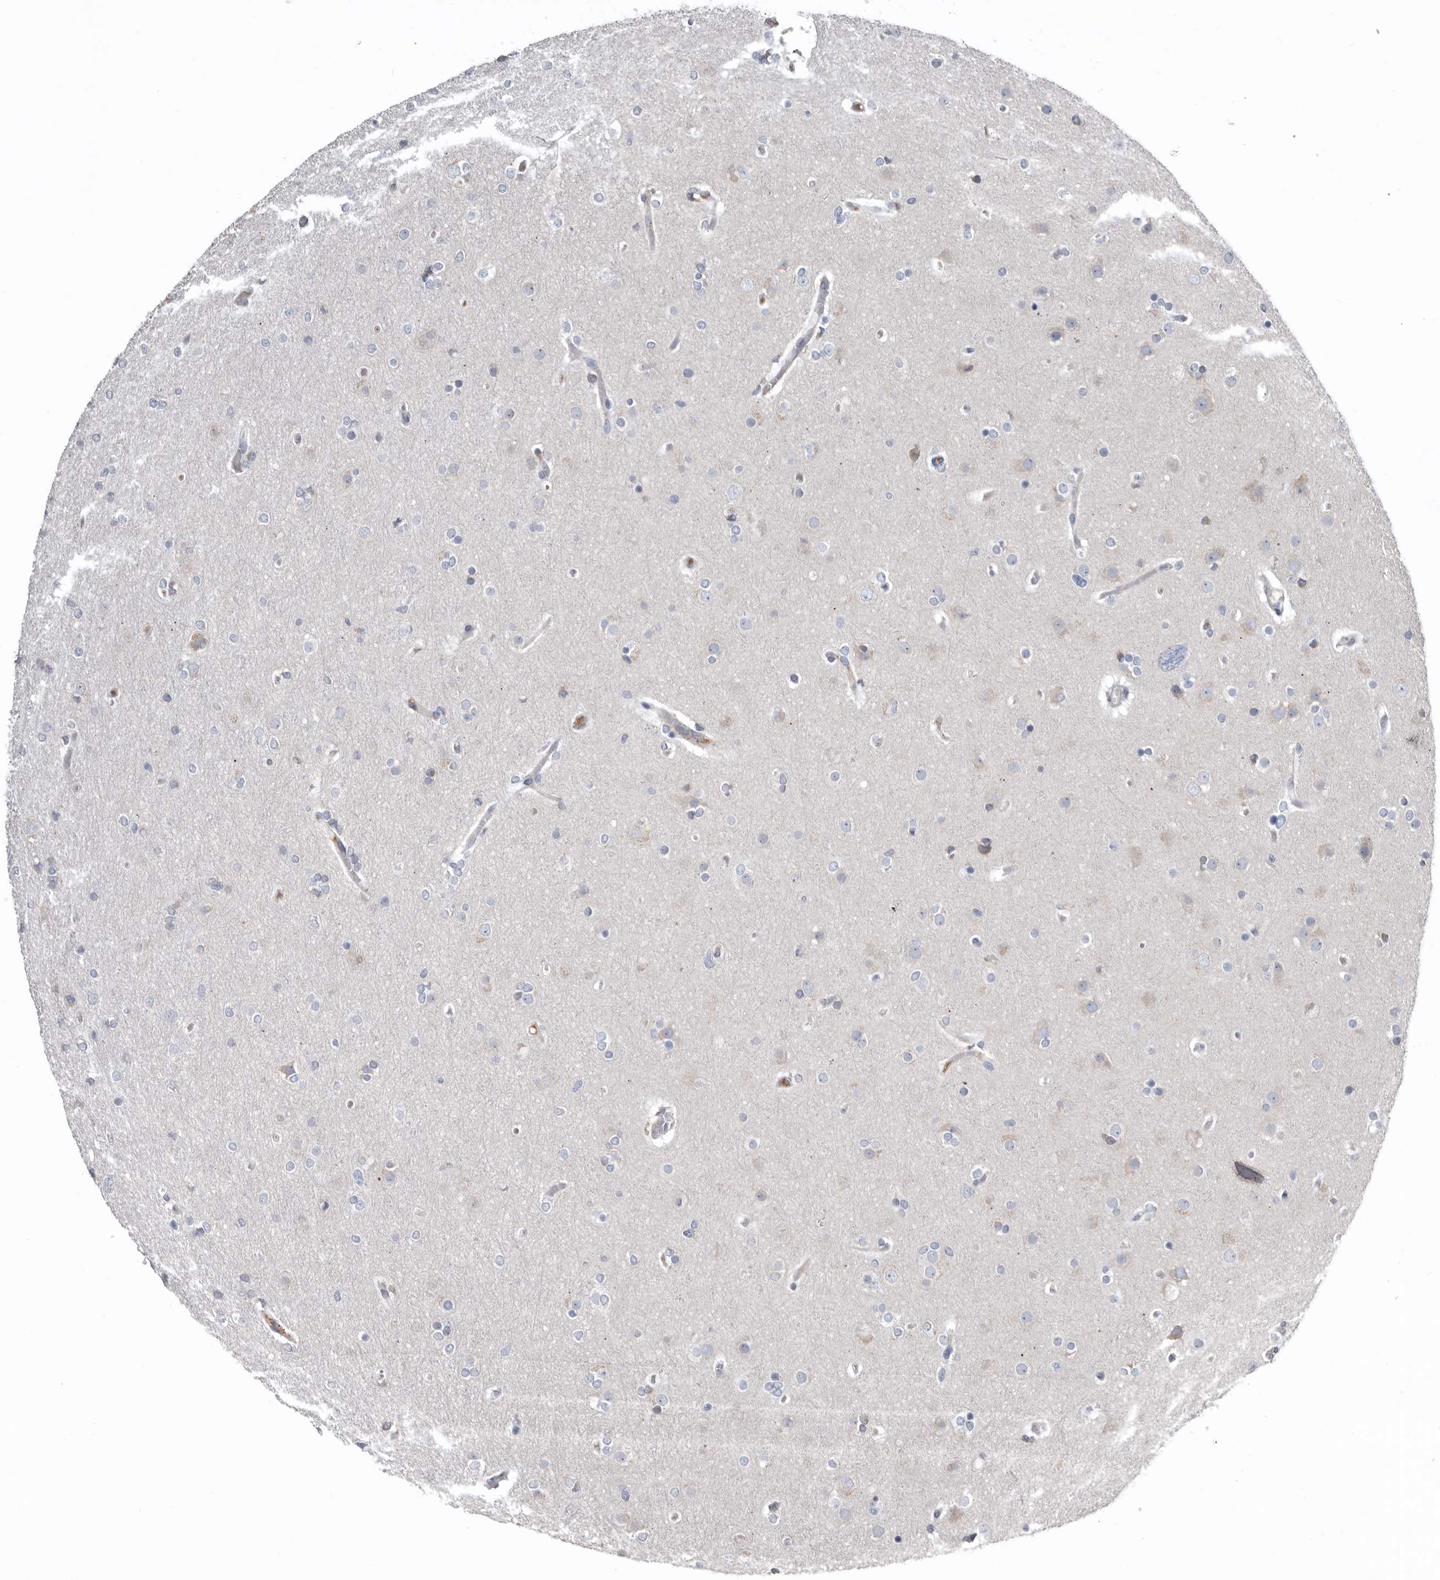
{"staining": {"intensity": "negative", "quantity": "none", "location": "none"}, "tissue": "glioma", "cell_type": "Tumor cells", "image_type": "cancer", "snomed": [{"axis": "morphology", "description": "Glioma, malignant, High grade"}, {"axis": "topography", "description": "Cerebral cortex"}], "caption": "Tumor cells are negative for brown protein staining in glioma.", "gene": "ZNF114", "patient": {"sex": "female", "age": 36}}